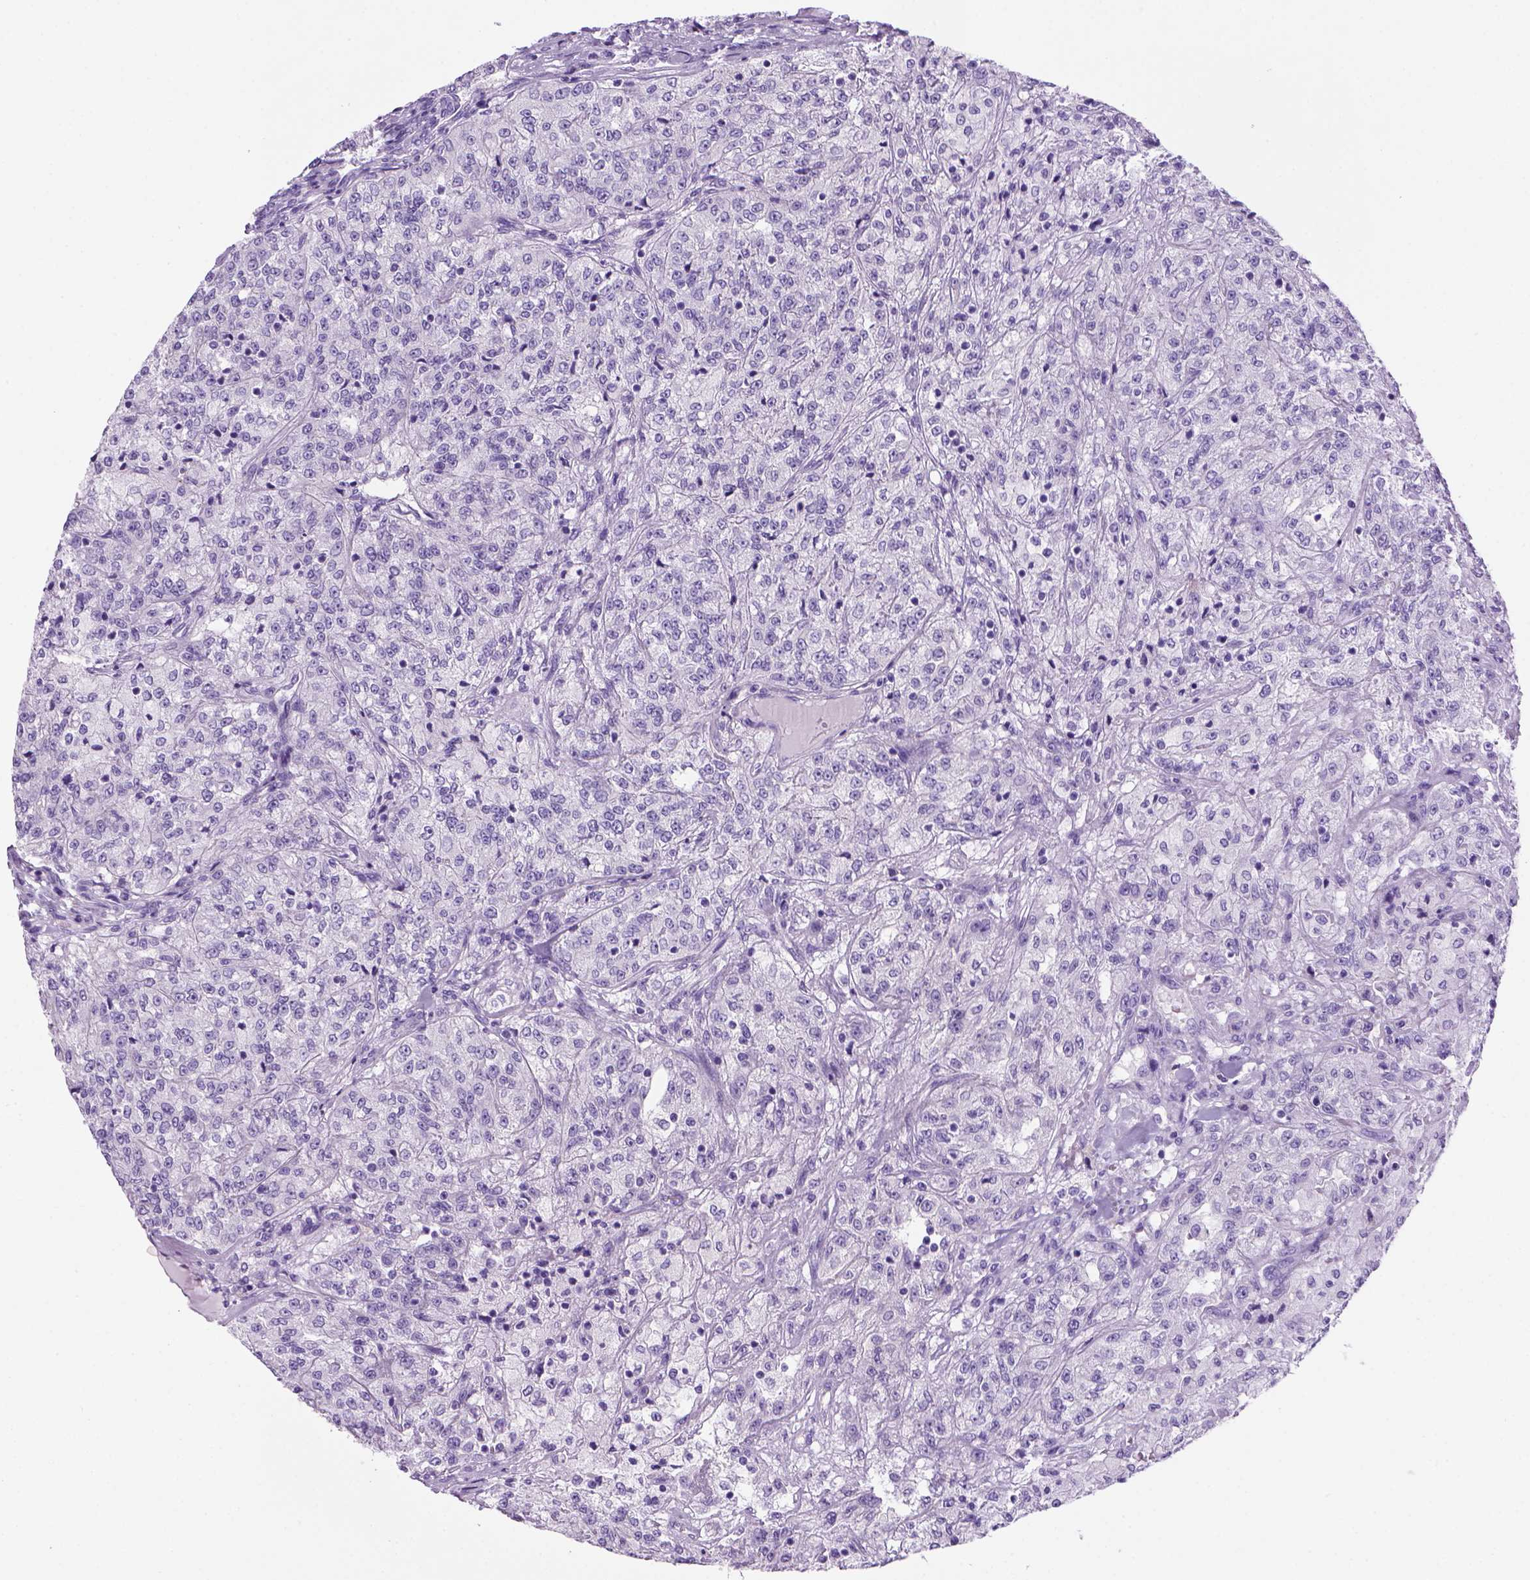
{"staining": {"intensity": "negative", "quantity": "none", "location": "none"}, "tissue": "renal cancer", "cell_type": "Tumor cells", "image_type": "cancer", "snomed": [{"axis": "morphology", "description": "Adenocarcinoma, NOS"}, {"axis": "topography", "description": "Kidney"}], "caption": "IHC histopathology image of renal adenocarcinoma stained for a protein (brown), which shows no staining in tumor cells. (DAB immunohistochemistry, high magnification).", "gene": "ARHGEF33", "patient": {"sex": "female", "age": 63}}